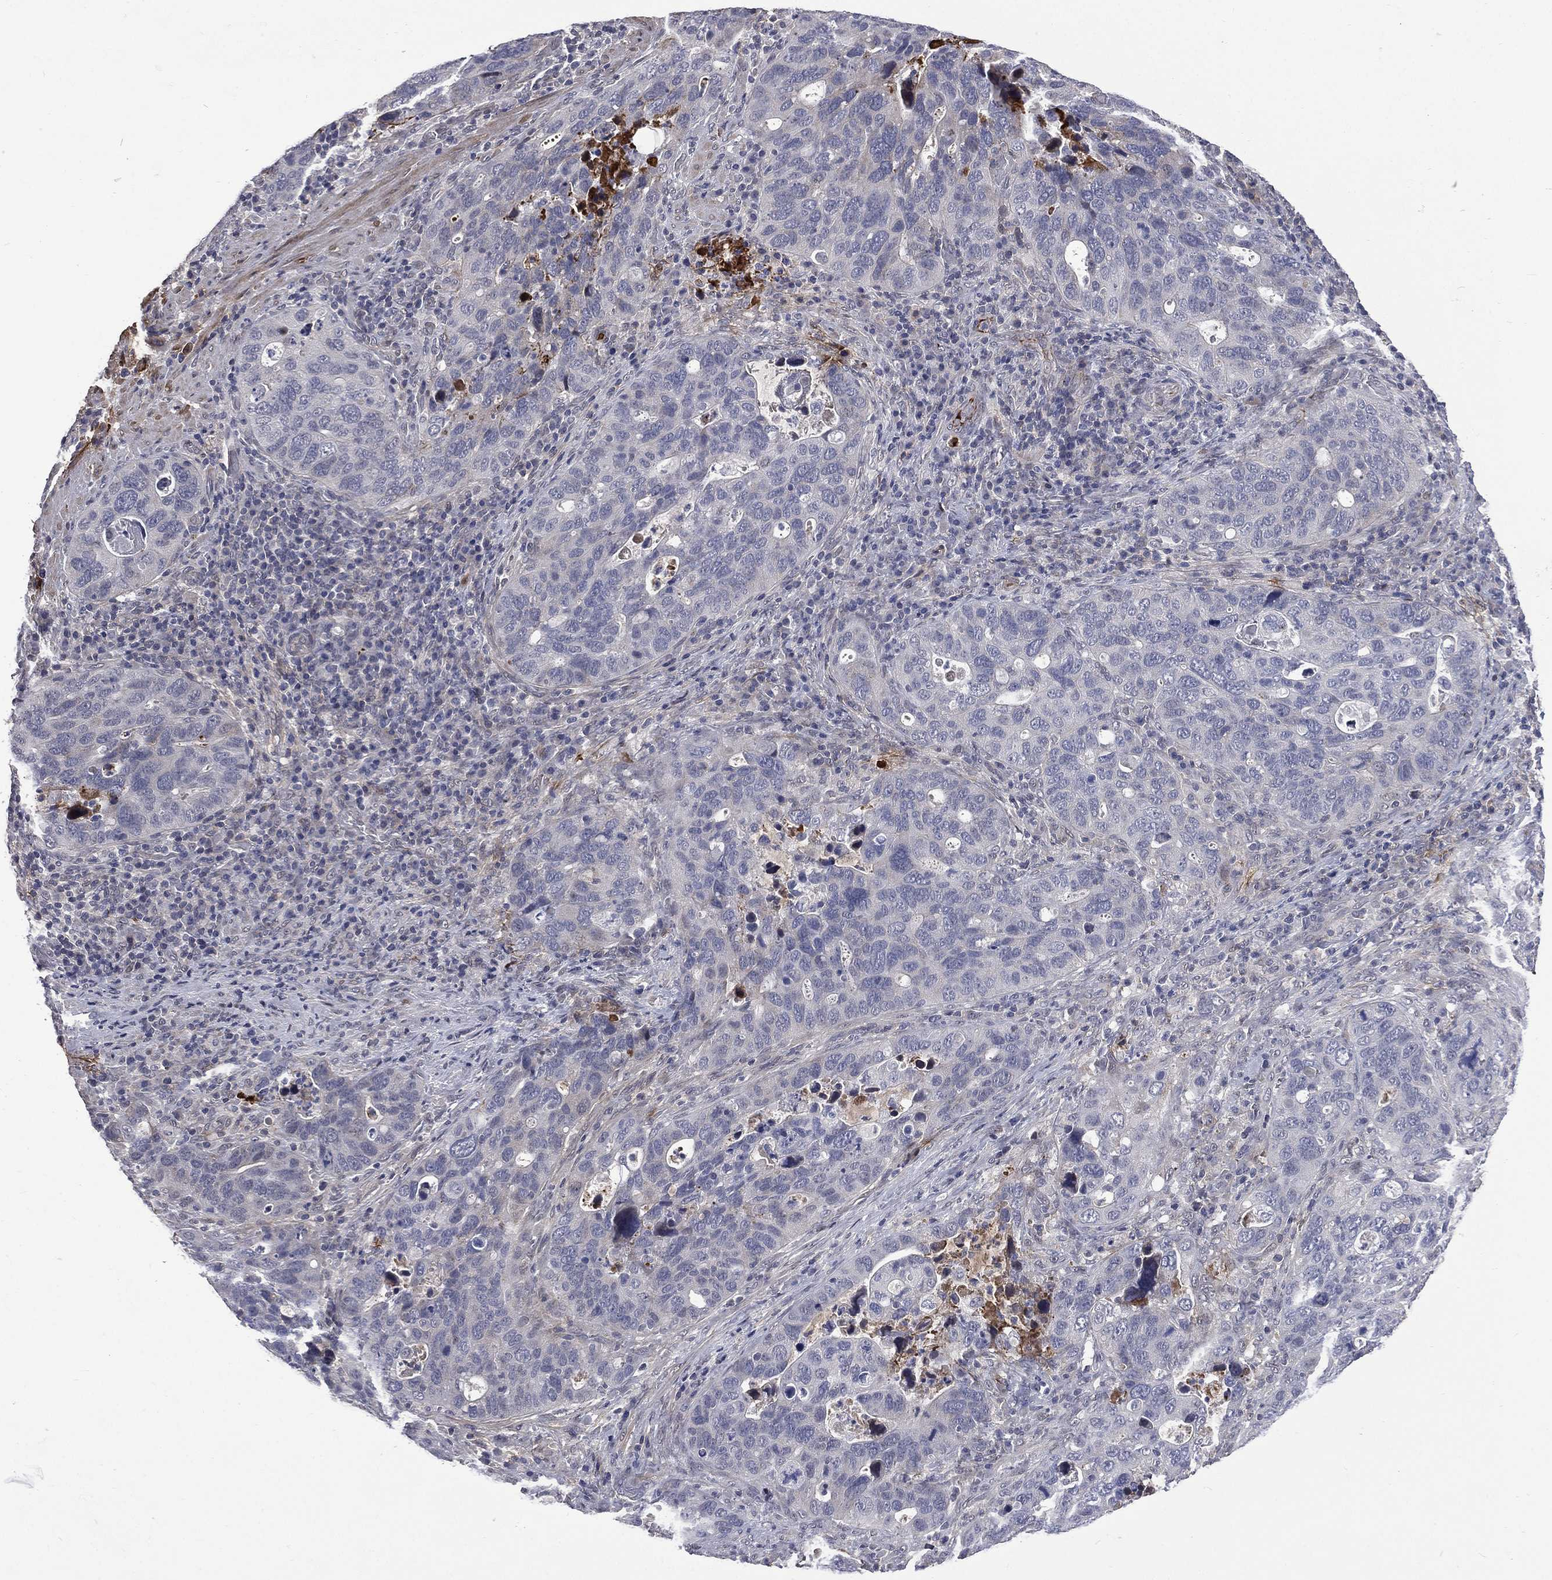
{"staining": {"intensity": "negative", "quantity": "none", "location": "none"}, "tissue": "stomach cancer", "cell_type": "Tumor cells", "image_type": "cancer", "snomed": [{"axis": "morphology", "description": "Adenocarcinoma, NOS"}, {"axis": "topography", "description": "Stomach"}], "caption": "This is a histopathology image of immunohistochemistry staining of stomach cancer, which shows no positivity in tumor cells.", "gene": "FGG", "patient": {"sex": "male", "age": 54}}